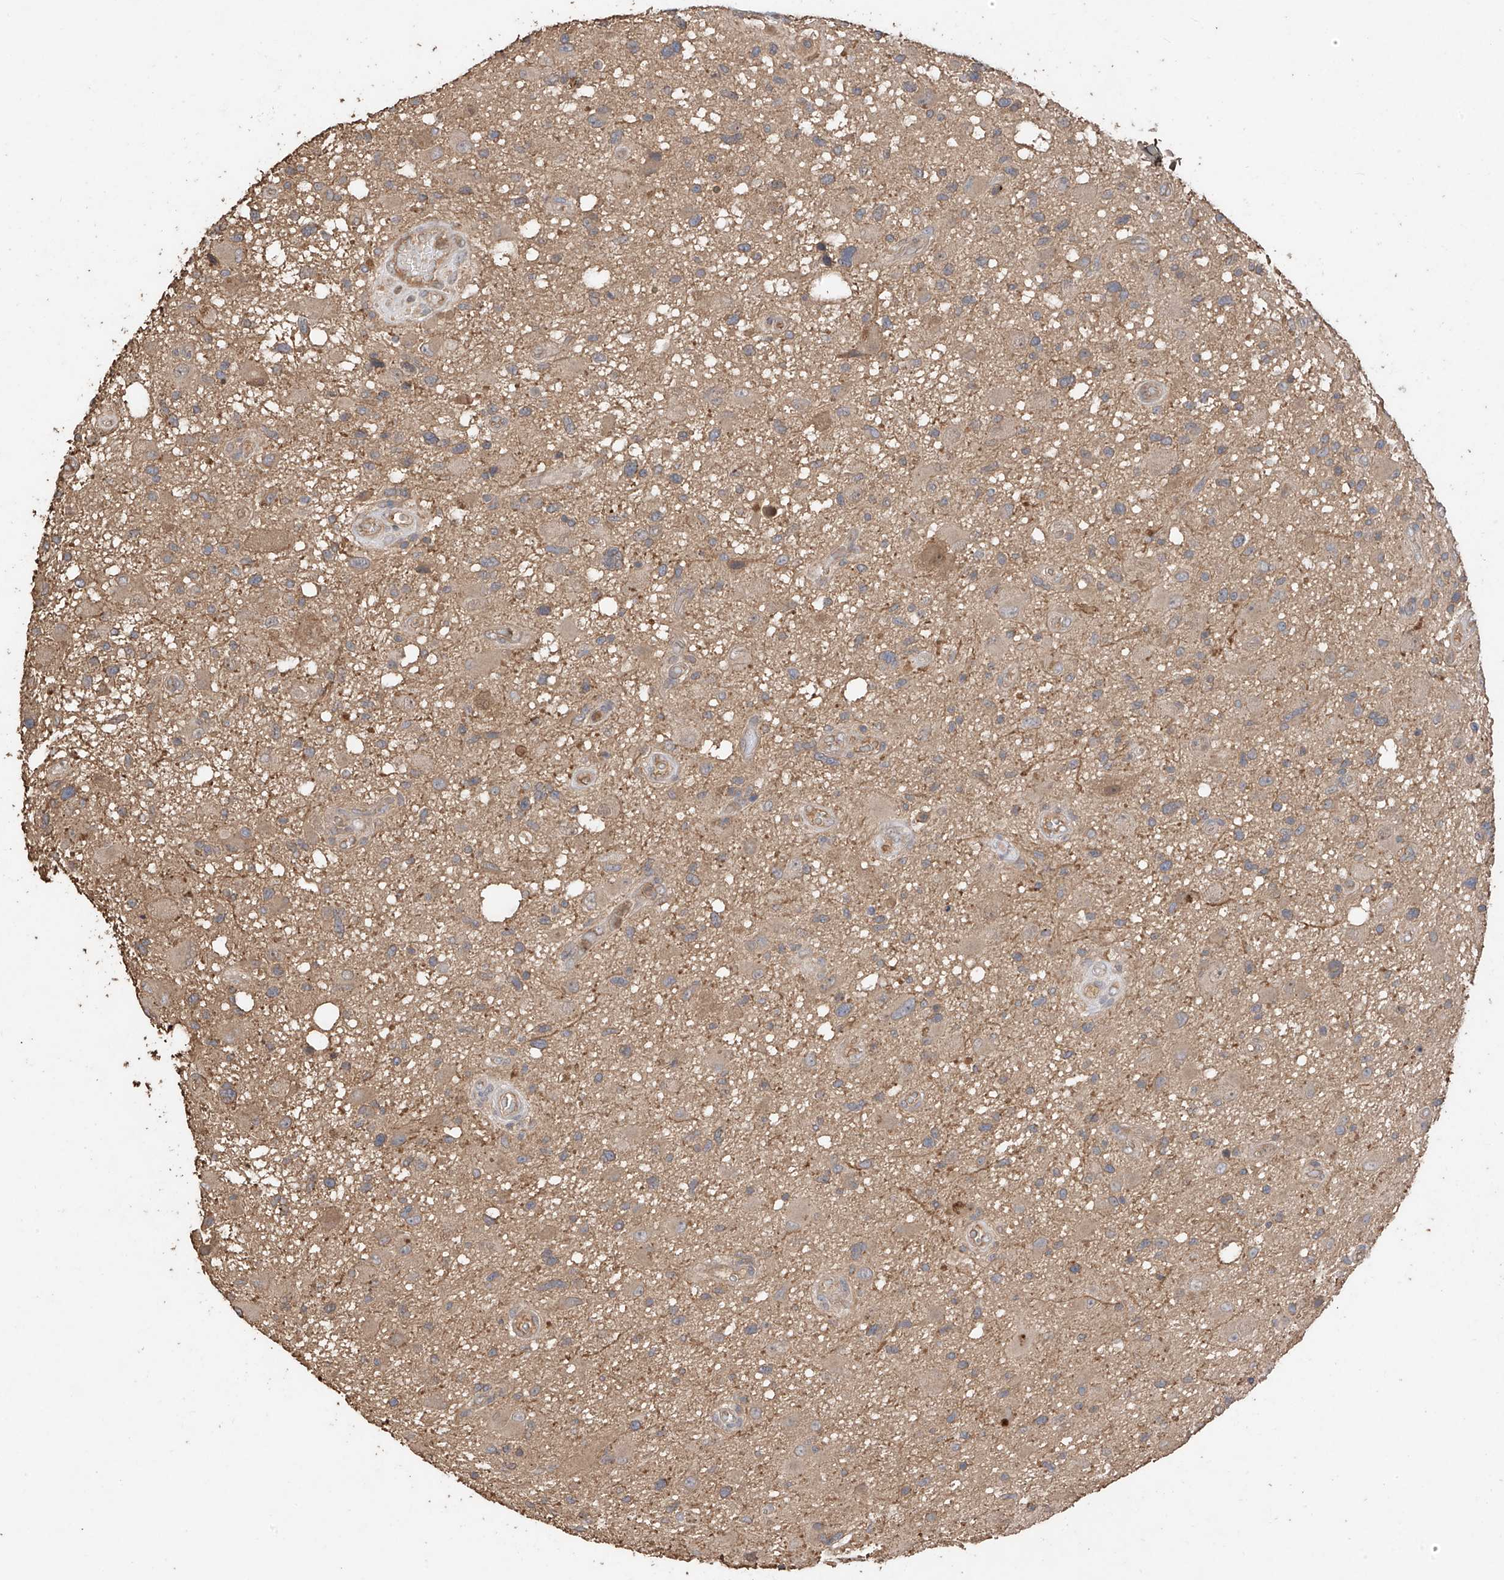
{"staining": {"intensity": "negative", "quantity": "none", "location": "none"}, "tissue": "glioma", "cell_type": "Tumor cells", "image_type": "cancer", "snomed": [{"axis": "morphology", "description": "Glioma, malignant, High grade"}, {"axis": "topography", "description": "Brain"}], "caption": "DAB immunohistochemical staining of malignant glioma (high-grade) displays no significant staining in tumor cells.", "gene": "CACNA2D4", "patient": {"sex": "male", "age": 33}}